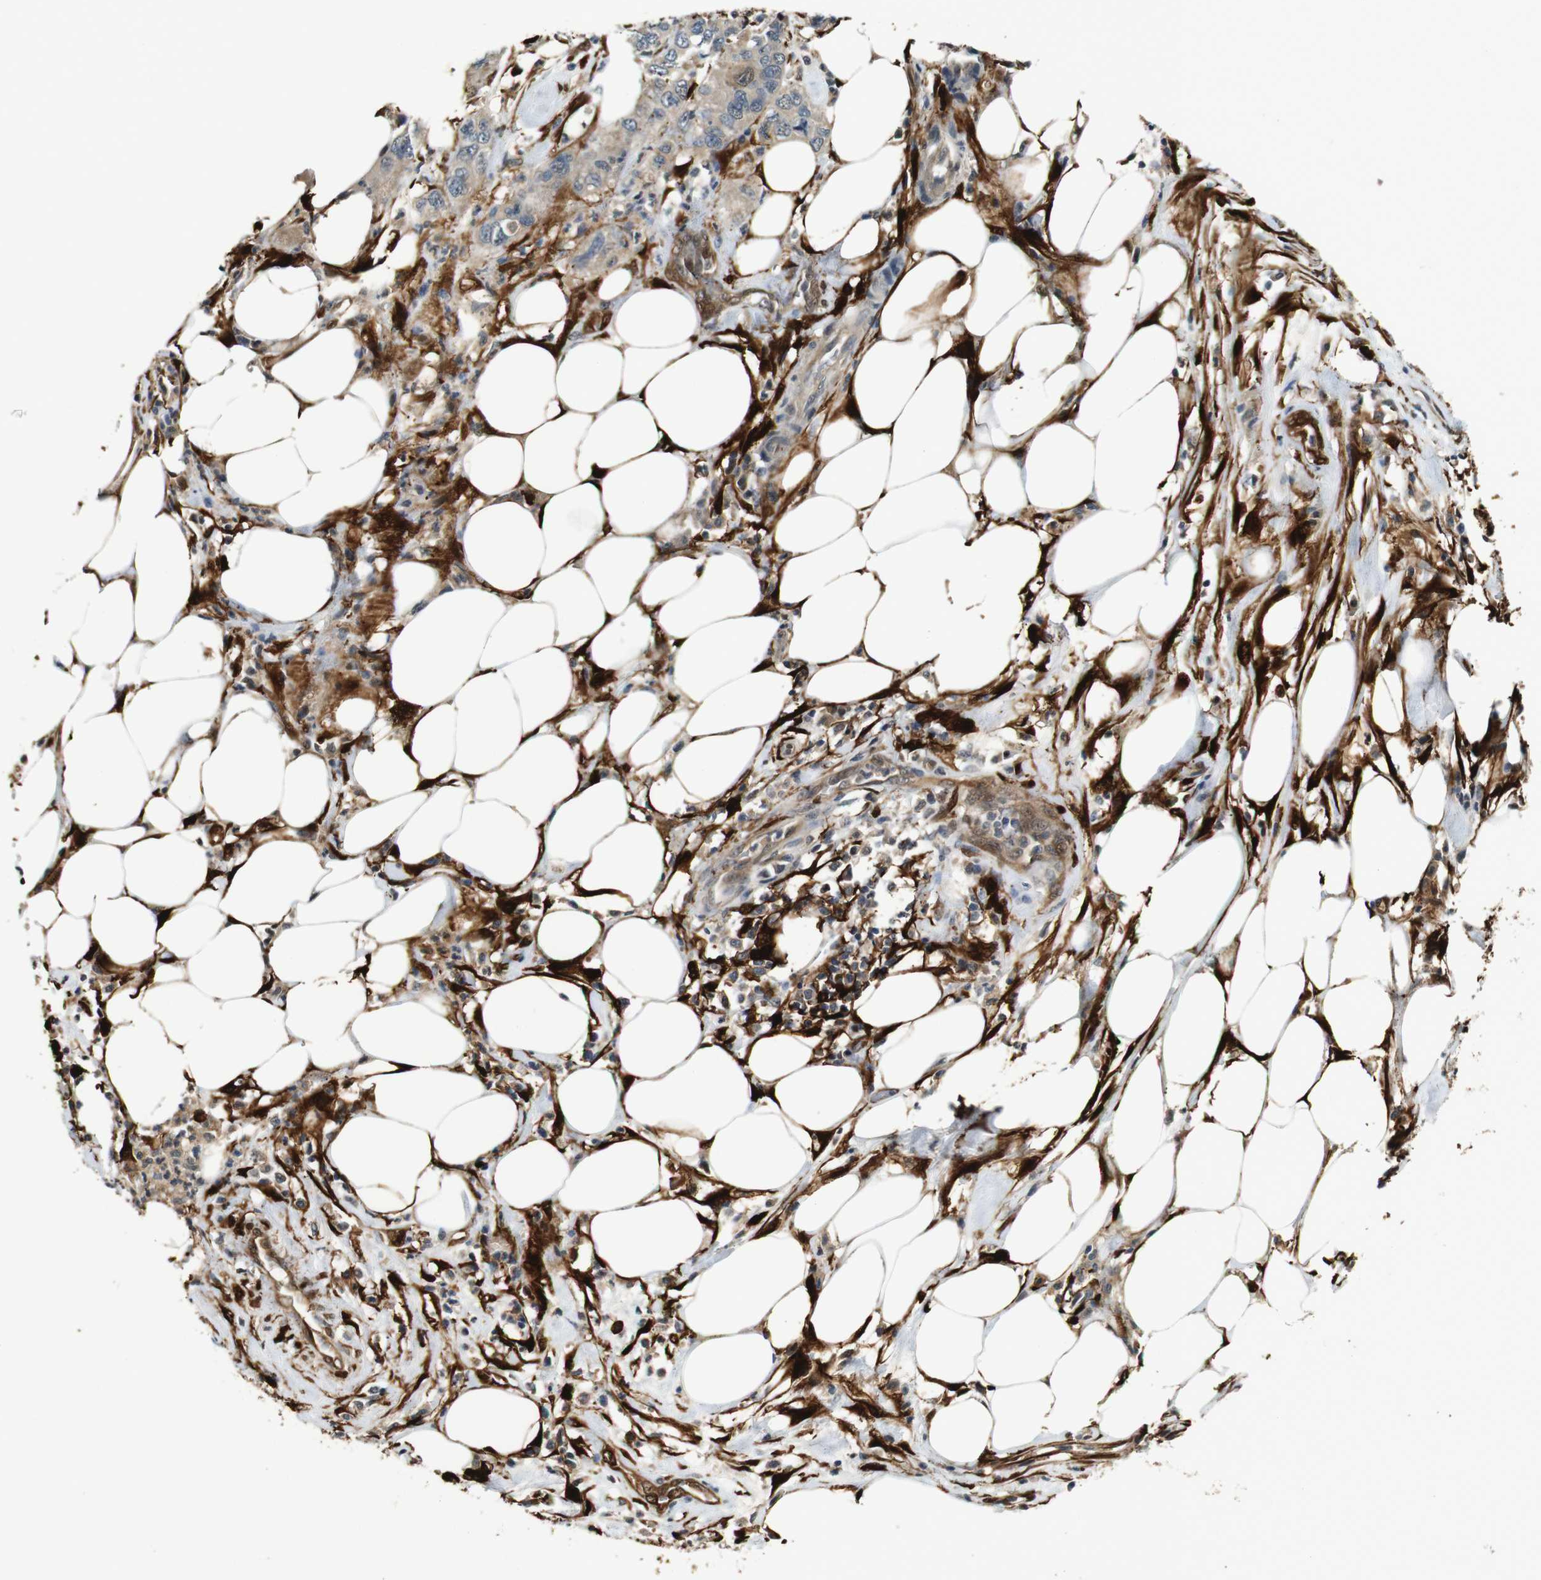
{"staining": {"intensity": "weak", "quantity": ">75%", "location": "cytoplasmic/membranous"}, "tissue": "pancreatic cancer", "cell_type": "Tumor cells", "image_type": "cancer", "snomed": [{"axis": "morphology", "description": "Adenocarcinoma, NOS"}, {"axis": "topography", "description": "Pancreas"}], "caption": "IHC image of human pancreatic adenocarcinoma stained for a protein (brown), which demonstrates low levels of weak cytoplasmic/membranous expression in about >75% of tumor cells.", "gene": "LXN", "patient": {"sex": "female", "age": 71}}